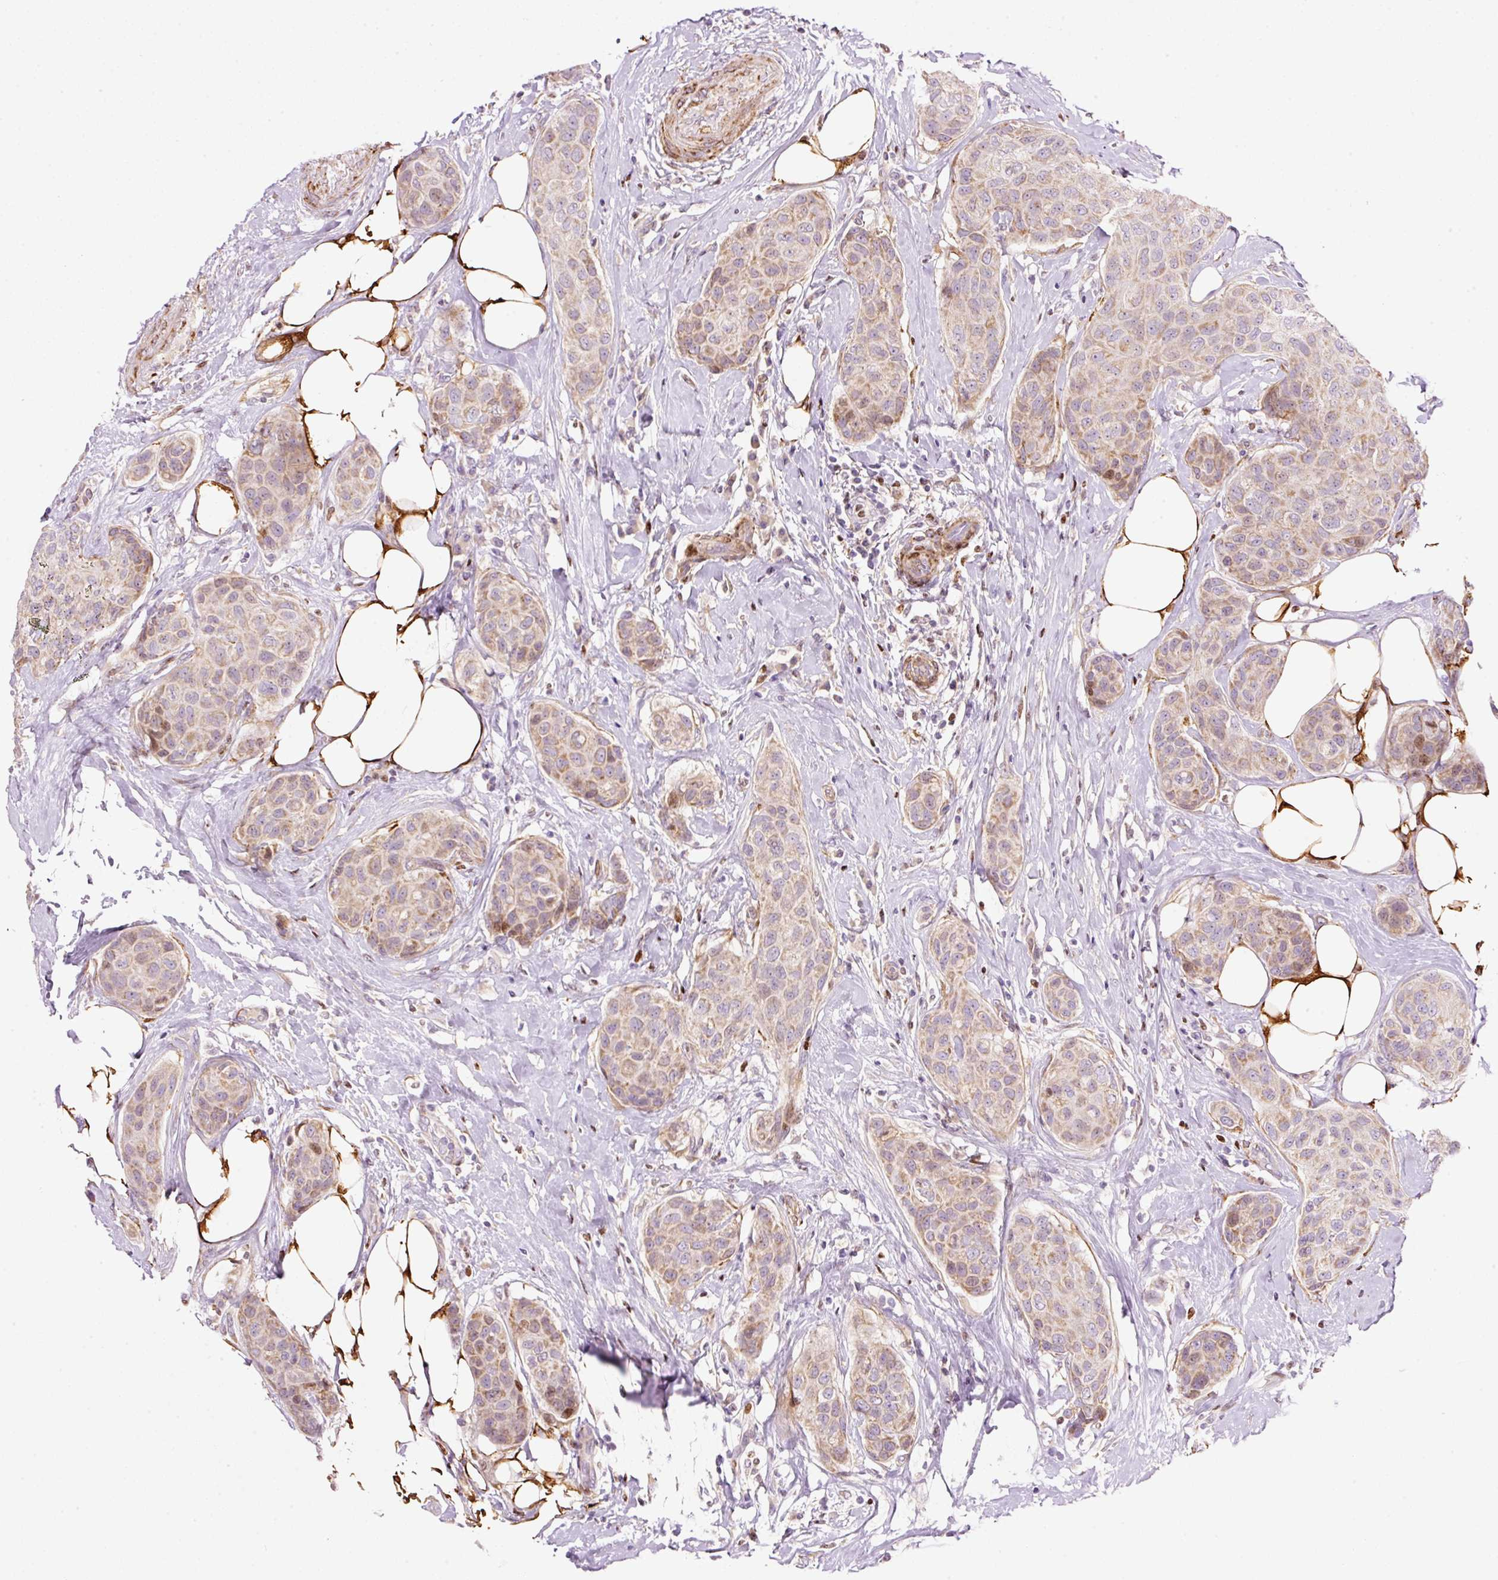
{"staining": {"intensity": "moderate", "quantity": ">75%", "location": "cytoplasmic/membranous"}, "tissue": "breast cancer", "cell_type": "Tumor cells", "image_type": "cancer", "snomed": [{"axis": "morphology", "description": "Duct carcinoma"}, {"axis": "topography", "description": "Breast"}, {"axis": "topography", "description": "Lymph node"}], "caption": "Brown immunohistochemical staining in breast cancer demonstrates moderate cytoplasmic/membranous staining in approximately >75% of tumor cells. The protein is stained brown, and the nuclei are stained in blue (DAB (3,3'-diaminobenzidine) IHC with brightfield microscopy, high magnification).", "gene": "TMEM8B", "patient": {"sex": "female", "age": 80}}